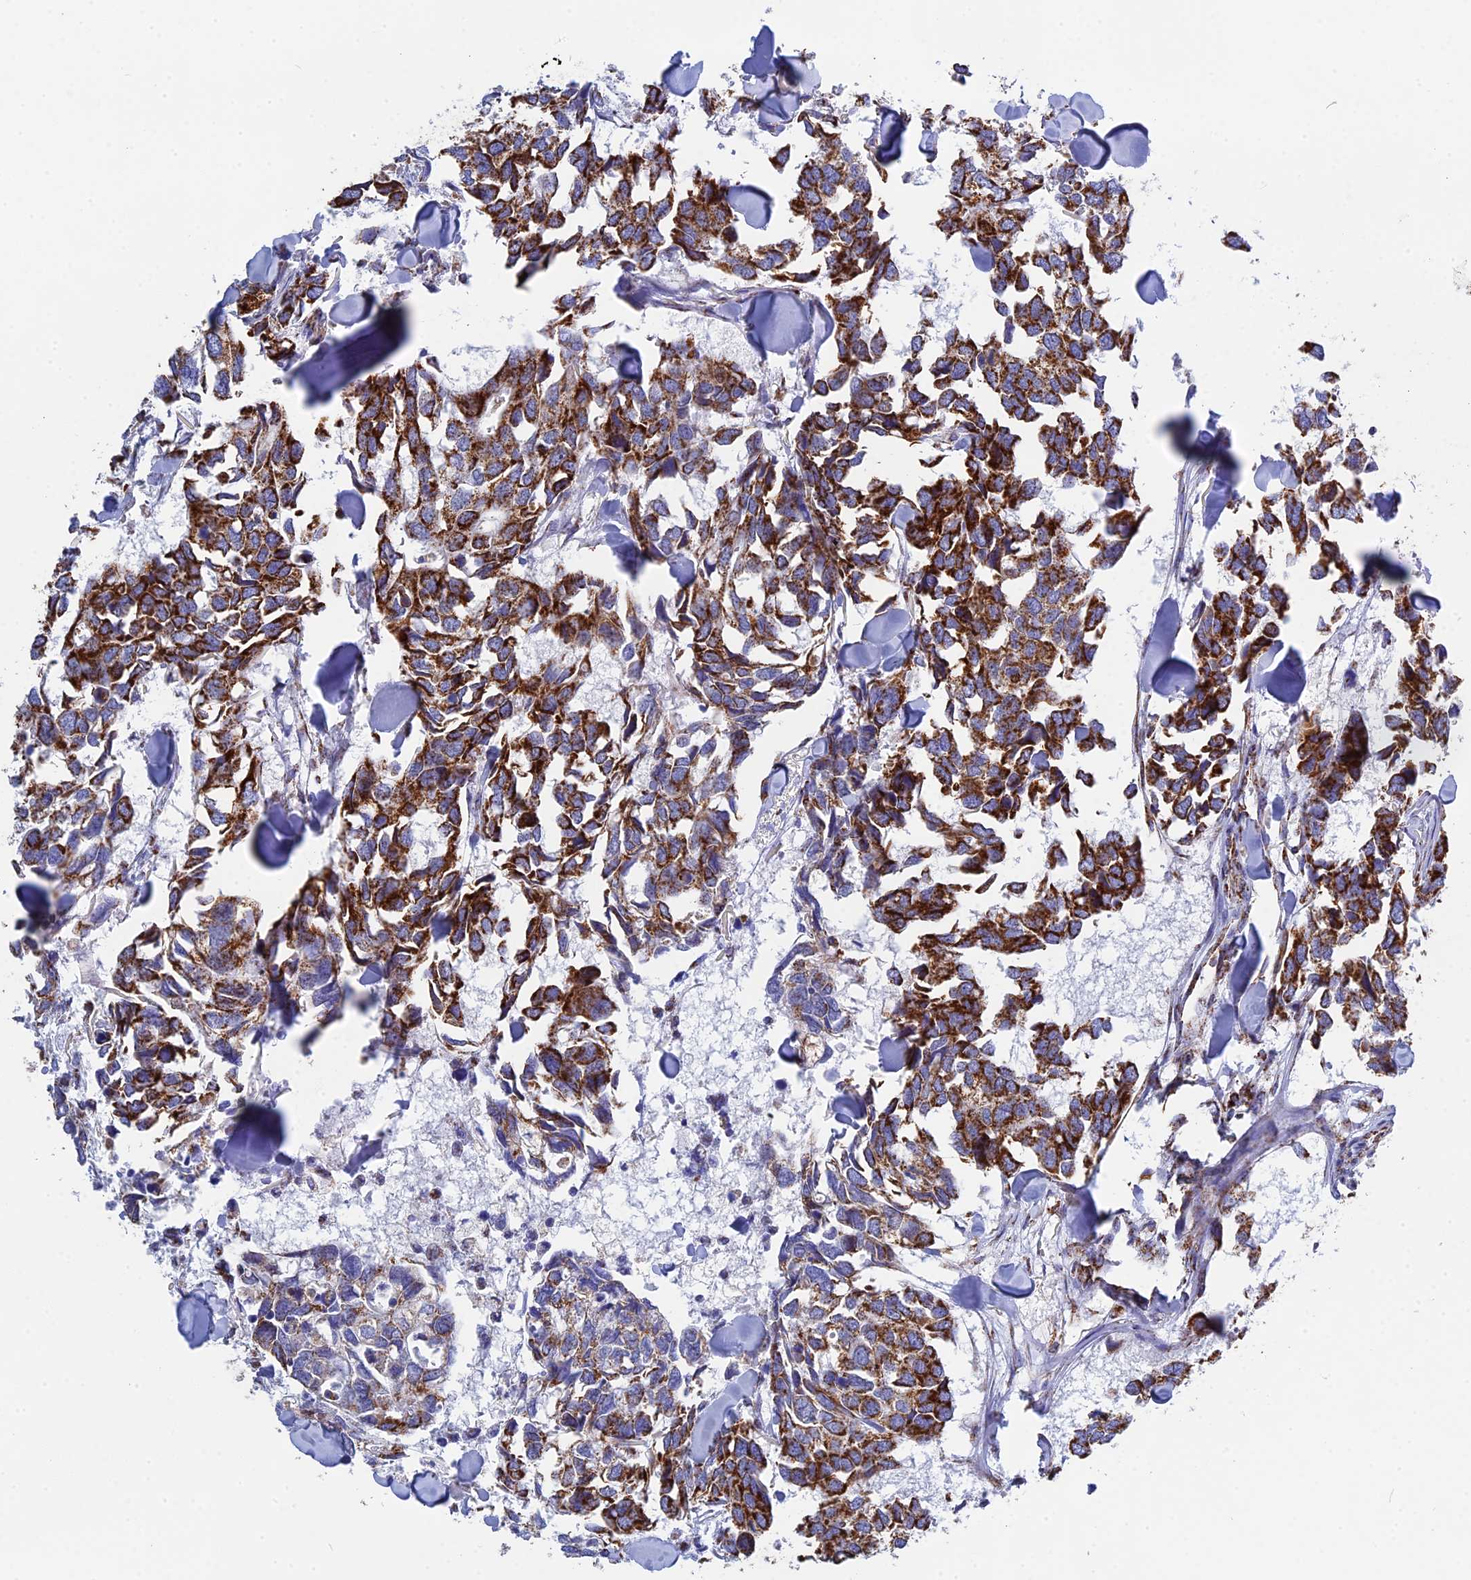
{"staining": {"intensity": "strong", "quantity": ">75%", "location": "cytoplasmic/membranous"}, "tissue": "breast cancer", "cell_type": "Tumor cells", "image_type": "cancer", "snomed": [{"axis": "morphology", "description": "Duct carcinoma"}, {"axis": "topography", "description": "Breast"}], "caption": "IHC micrograph of neoplastic tissue: human breast invasive ductal carcinoma stained using IHC exhibits high levels of strong protein expression localized specifically in the cytoplasmic/membranous of tumor cells, appearing as a cytoplasmic/membranous brown color.", "gene": "NDUFA5", "patient": {"sex": "female", "age": 83}}